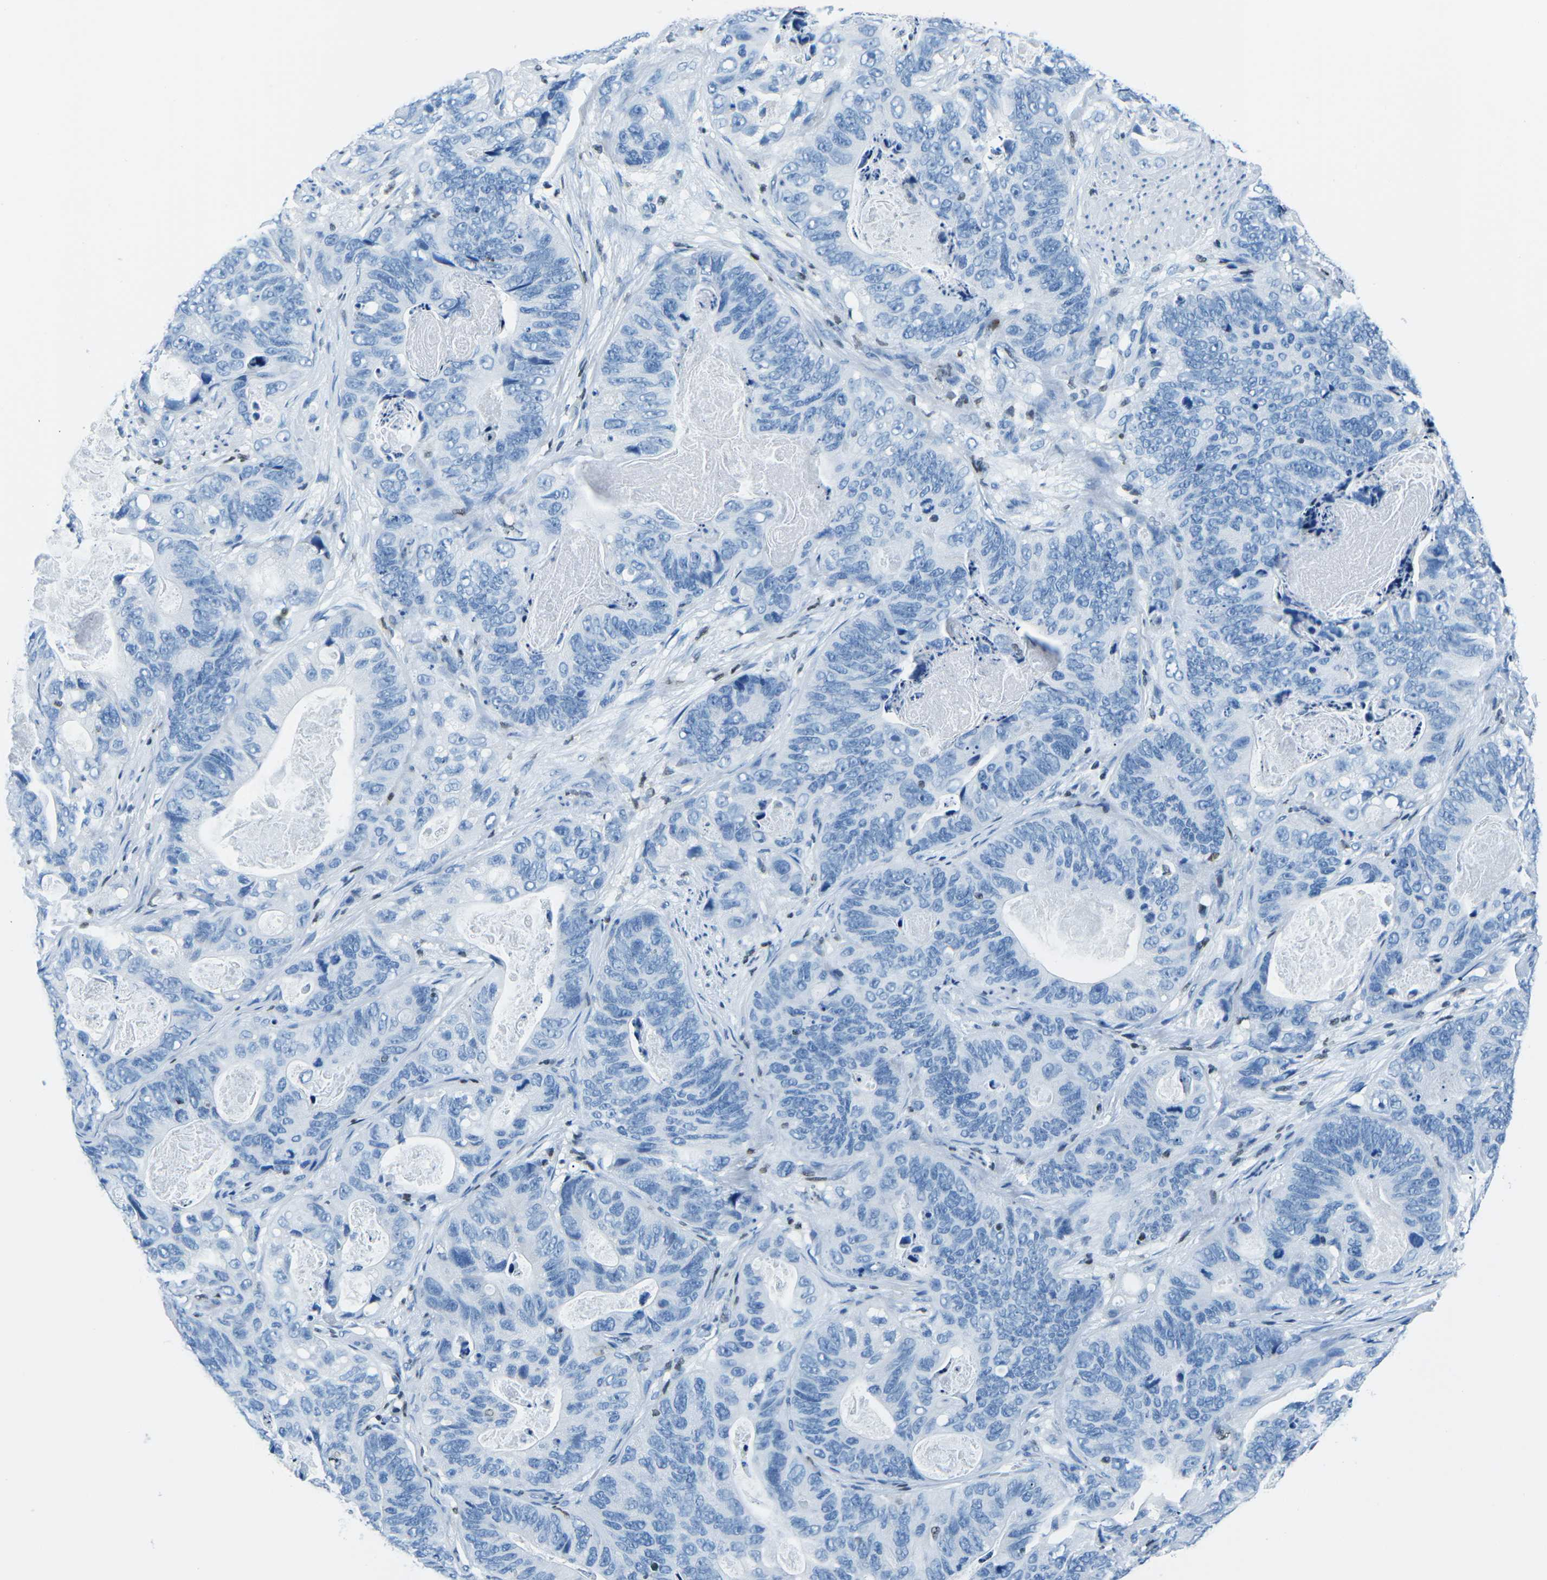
{"staining": {"intensity": "negative", "quantity": "none", "location": "none"}, "tissue": "stomach cancer", "cell_type": "Tumor cells", "image_type": "cancer", "snomed": [{"axis": "morphology", "description": "Adenocarcinoma, NOS"}, {"axis": "topography", "description": "Stomach"}], "caption": "Stomach cancer (adenocarcinoma) stained for a protein using IHC reveals no expression tumor cells.", "gene": "CELF2", "patient": {"sex": "female", "age": 89}}